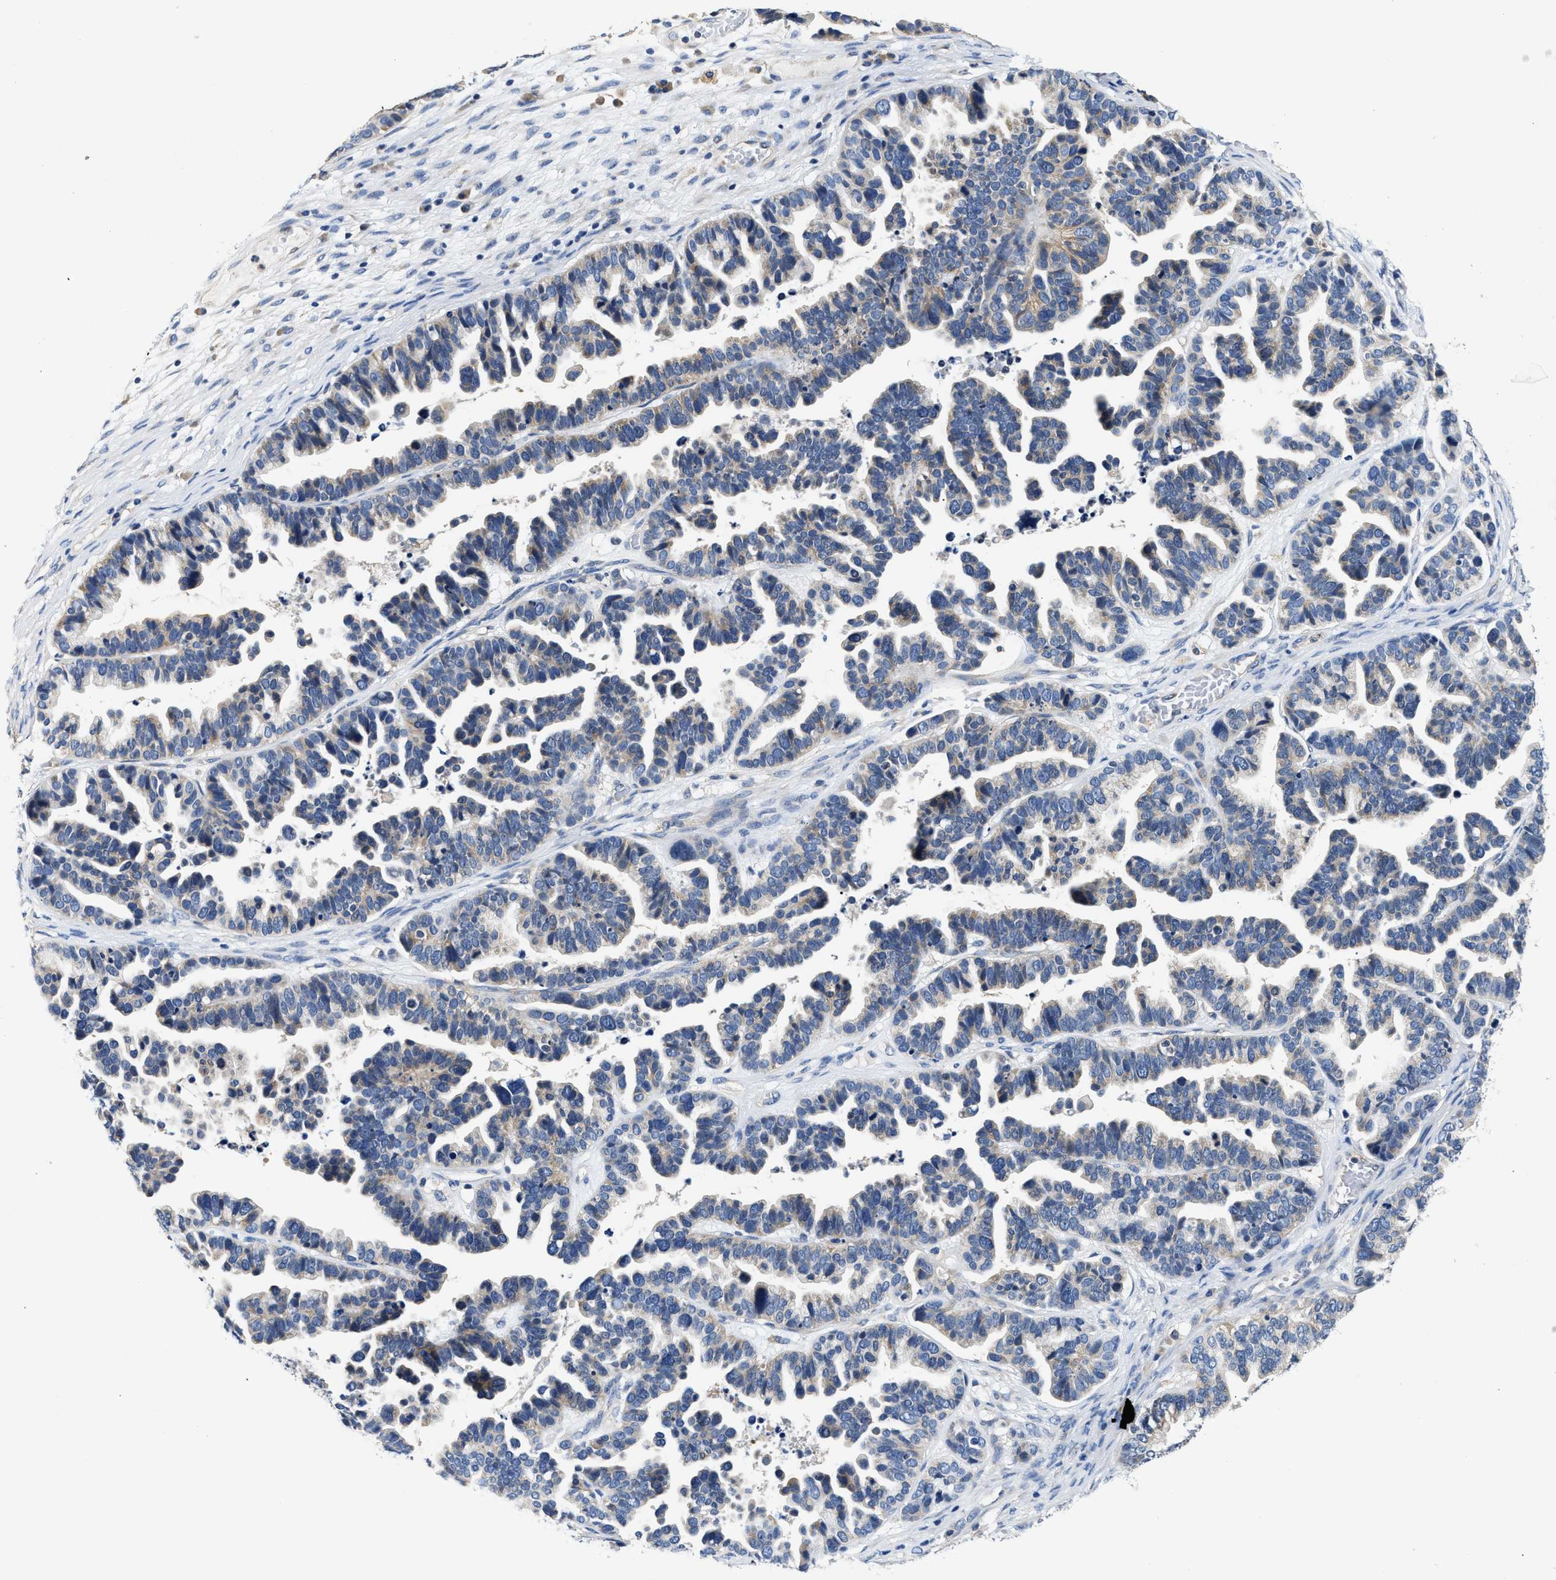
{"staining": {"intensity": "weak", "quantity": "<25%", "location": "cytoplasmic/membranous"}, "tissue": "ovarian cancer", "cell_type": "Tumor cells", "image_type": "cancer", "snomed": [{"axis": "morphology", "description": "Cystadenocarcinoma, serous, NOS"}, {"axis": "topography", "description": "Ovary"}], "caption": "Ovarian cancer (serous cystadenocarcinoma) was stained to show a protein in brown. There is no significant staining in tumor cells. (DAB immunohistochemistry visualized using brightfield microscopy, high magnification).", "gene": "FAM185A", "patient": {"sex": "female", "age": 56}}